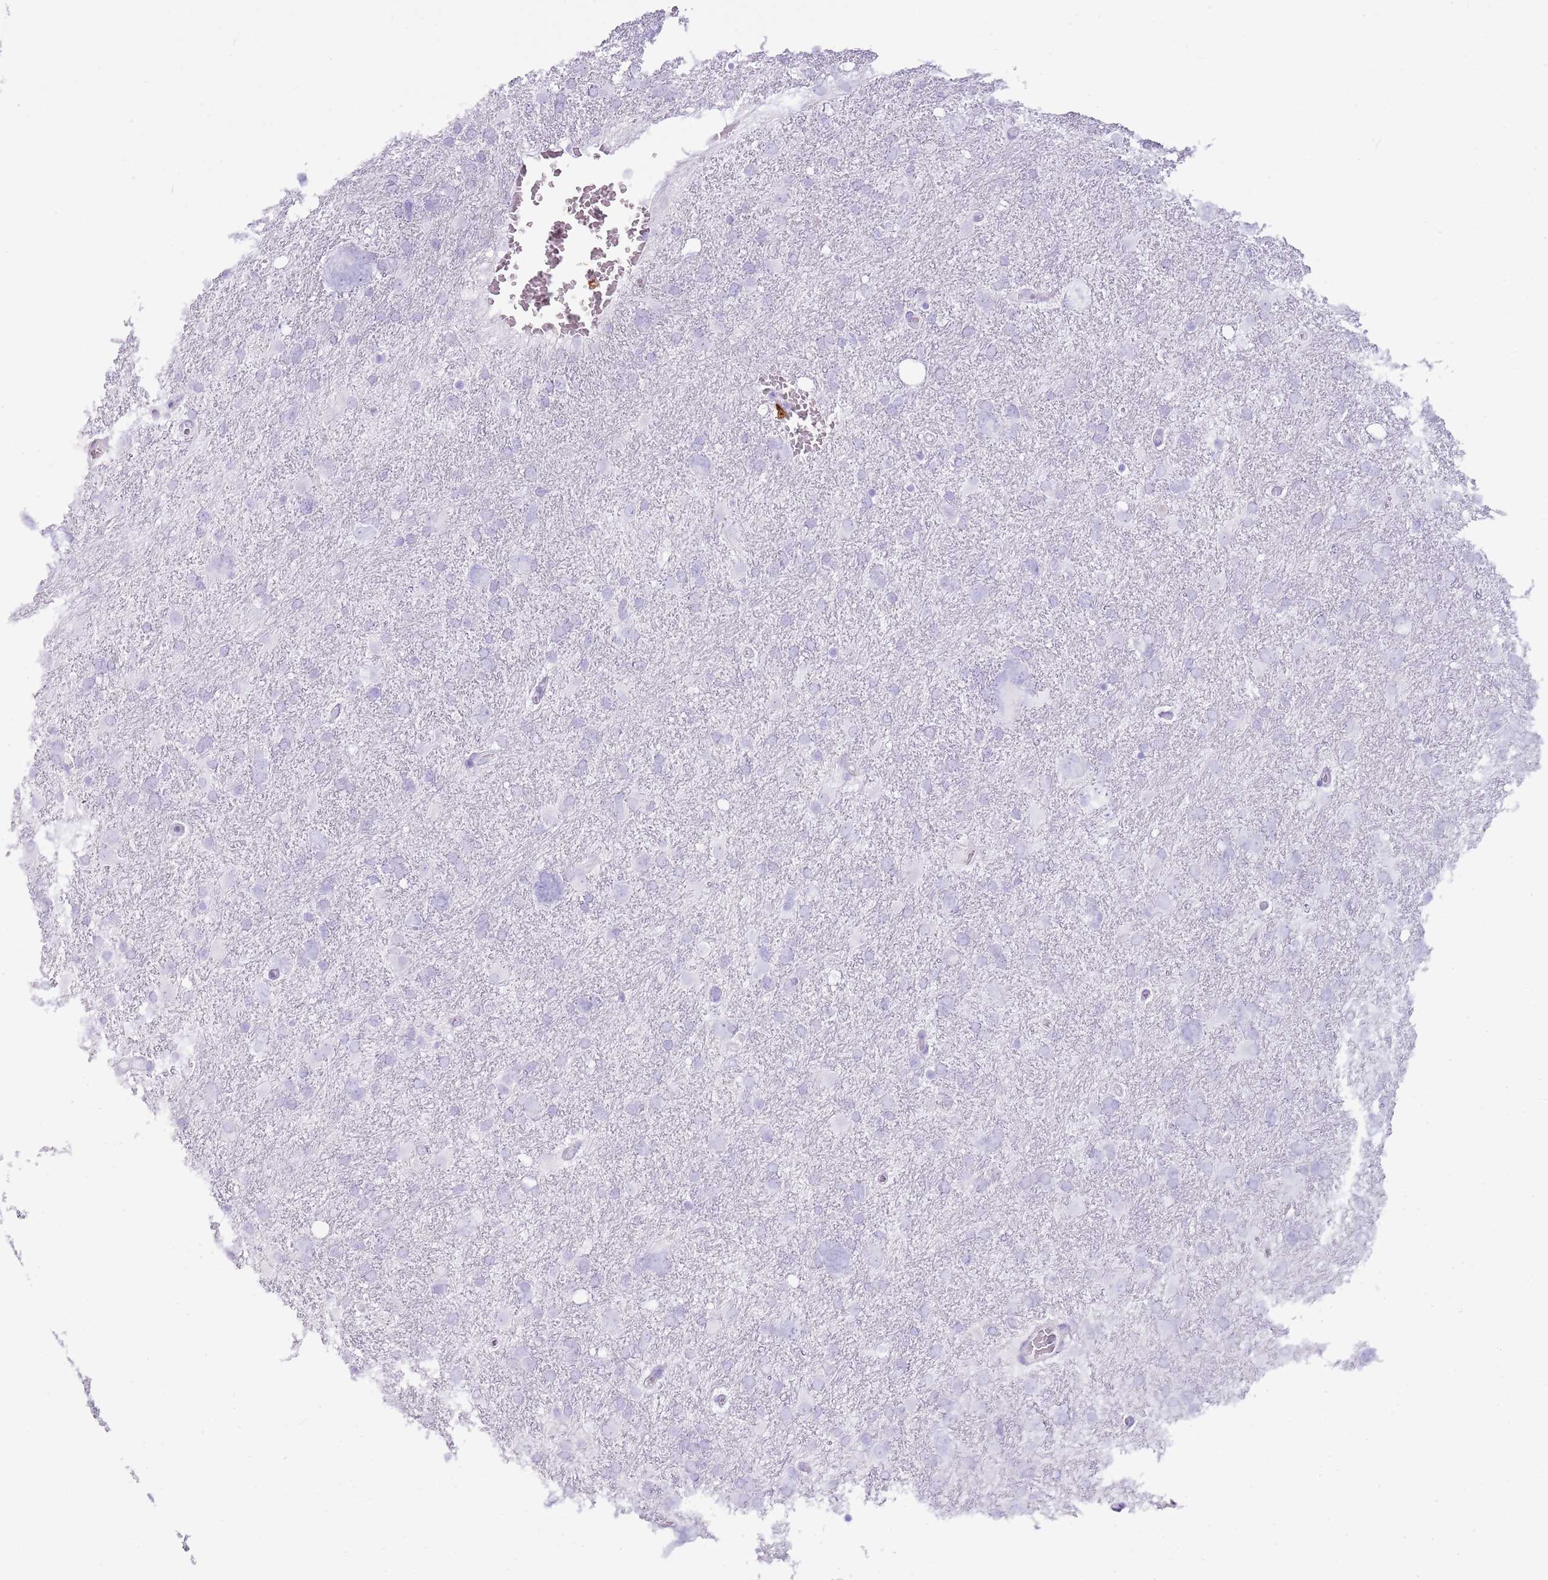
{"staining": {"intensity": "negative", "quantity": "none", "location": "none"}, "tissue": "glioma", "cell_type": "Tumor cells", "image_type": "cancer", "snomed": [{"axis": "morphology", "description": "Glioma, malignant, High grade"}, {"axis": "topography", "description": "Brain"}], "caption": "Immunohistochemistry (IHC) of malignant glioma (high-grade) displays no expression in tumor cells.", "gene": "CD177", "patient": {"sex": "male", "age": 61}}